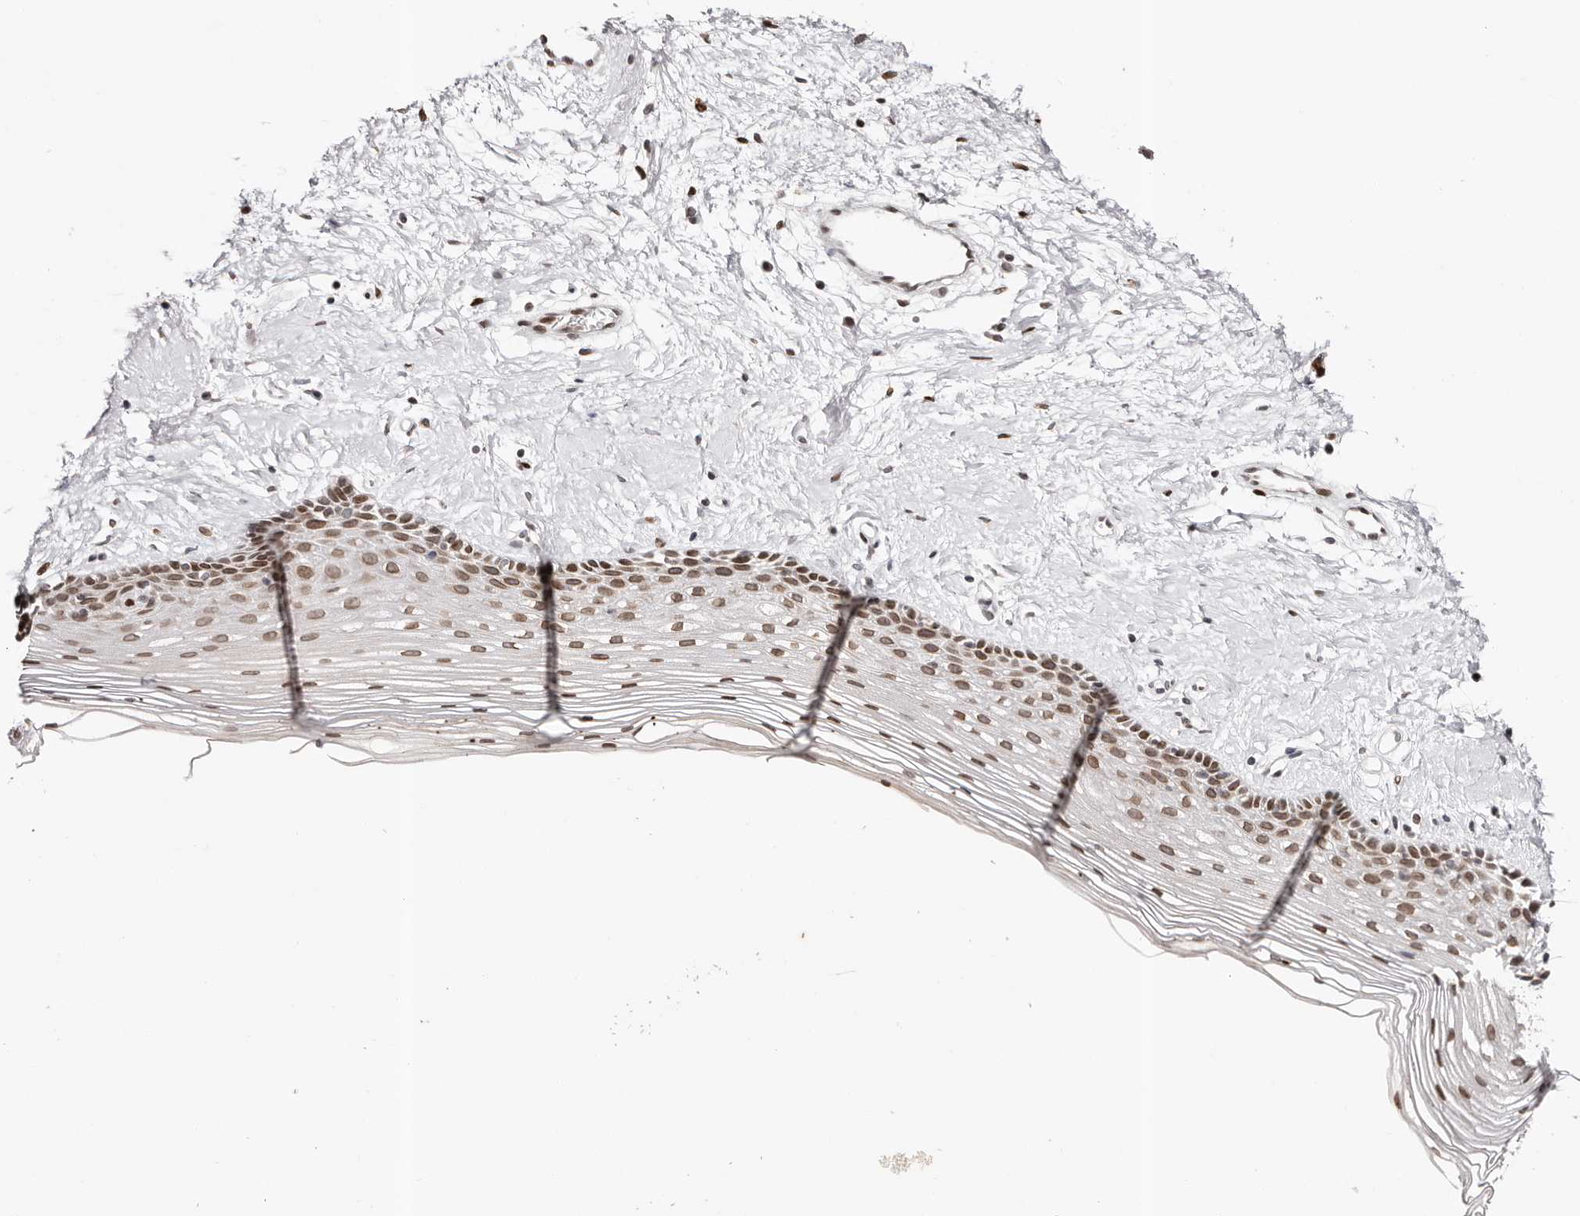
{"staining": {"intensity": "moderate", "quantity": ">75%", "location": "cytoplasmic/membranous,nuclear"}, "tissue": "vagina", "cell_type": "Squamous epithelial cells", "image_type": "normal", "snomed": [{"axis": "morphology", "description": "Normal tissue, NOS"}, {"axis": "topography", "description": "Vagina"}], "caption": "Unremarkable vagina exhibits moderate cytoplasmic/membranous,nuclear staining in about >75% of squamous epithelial cells, visualized by immunohistochemistry.", "gene": "NUP153", "patient": {"sex": "female", "age": 46}}